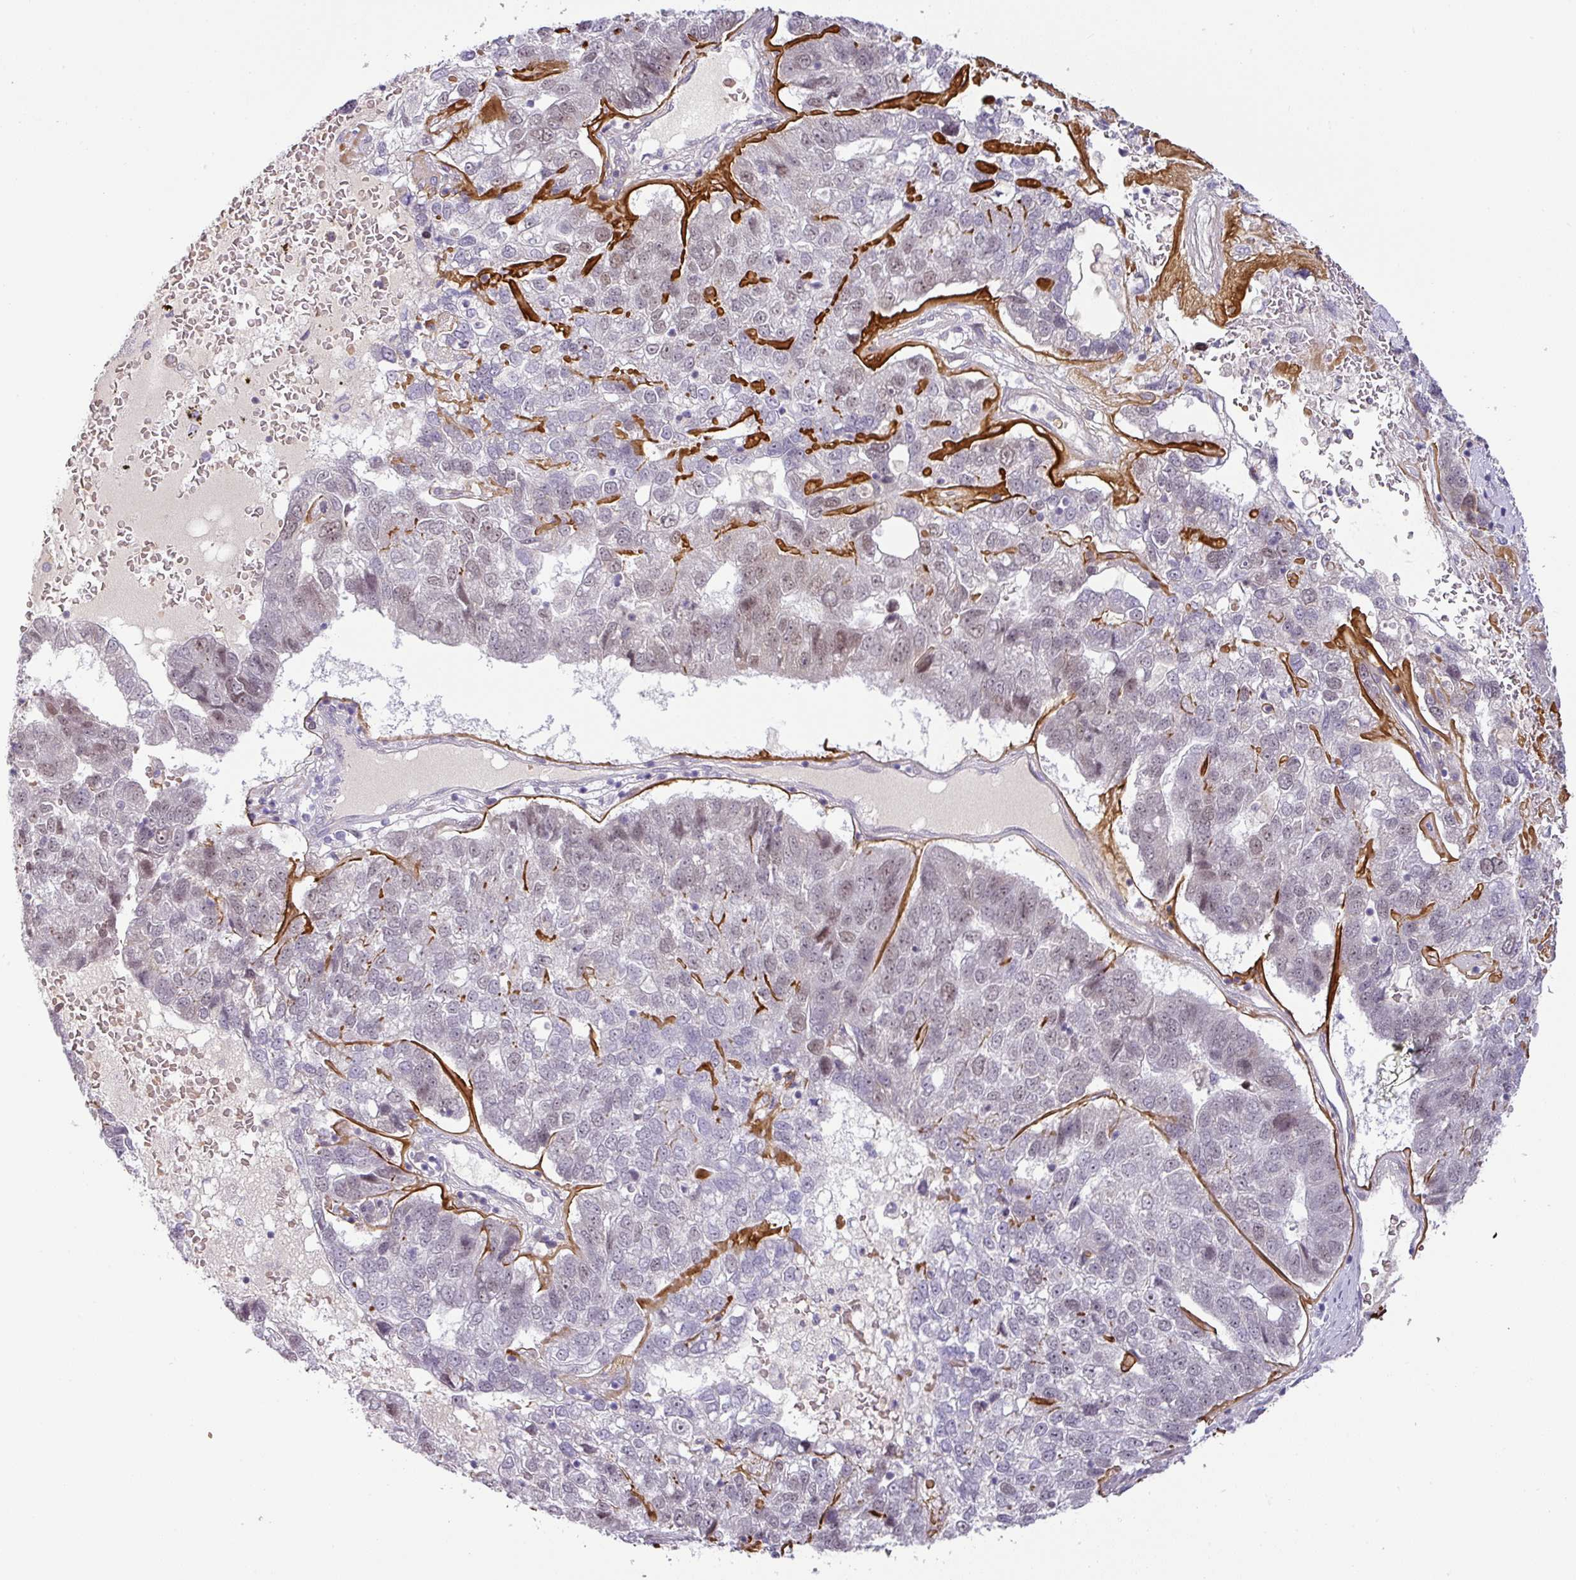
{"staining": {"intensity": "moderate", "quantity": "<25%", "location": "nuclear"}, "tissue": "pancreatic cancer", "cell_type": "Tumor cells", "image_type": "cancer", "snomed": [{"axis": "morphology", "description": "Adenocarcinoma, NOS"}, {"axis": "topography", "description": "Pancreas"}], "caption": "A micrograph showing moderate nuclear staining in about <25% of tumor cells in pancreatic cancer, as visualized by brown immunohistochemical staining.", "gene": "PARP2", "patient": {"sex": "female", "age": 61}}